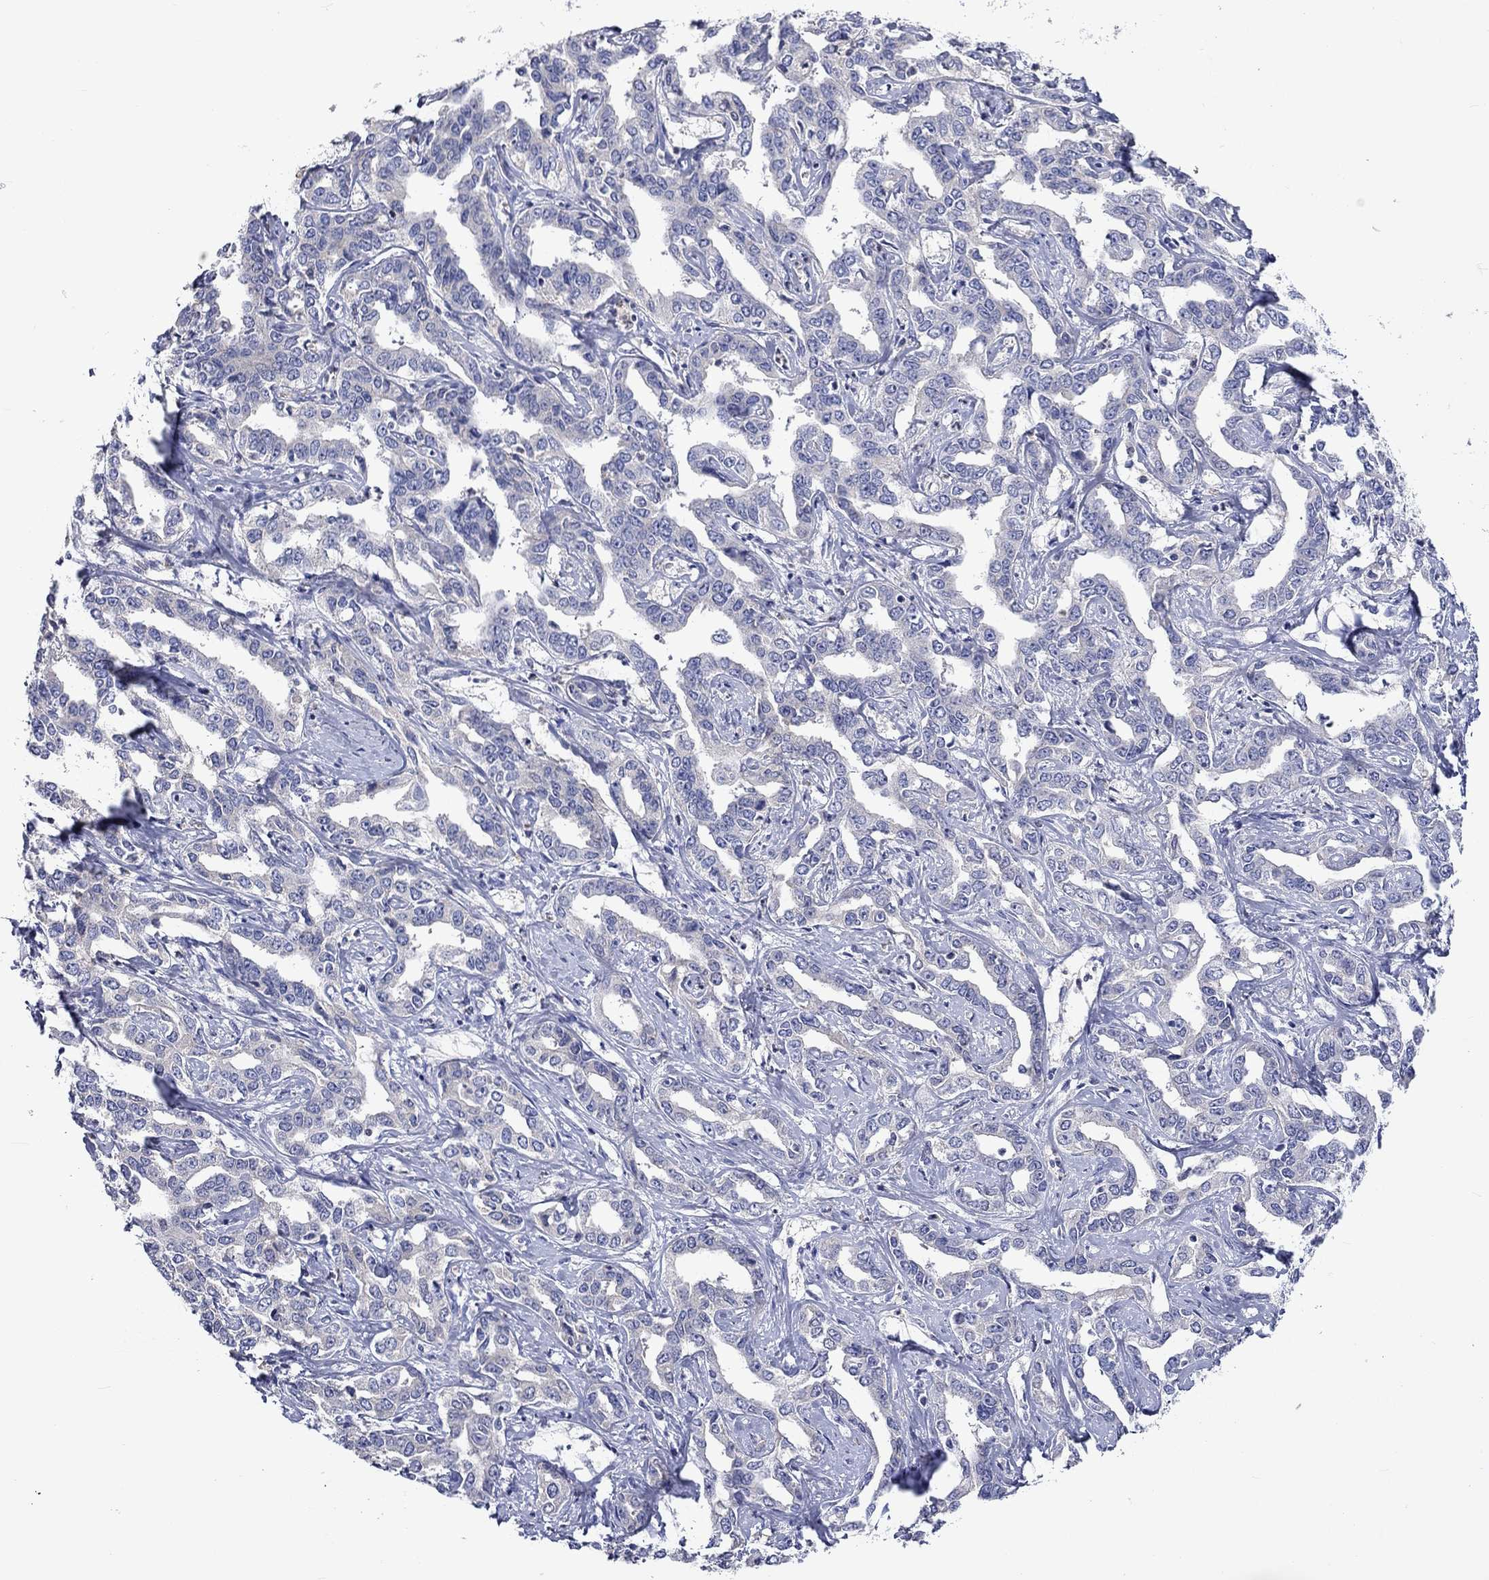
{"staining": {"intensity": "negative", "quantity": "none", "location": "none"}, "tissue": "liver cancer", "cell_type": "Tumor cells", "image_type": "cancer", "snomed": [{"axis": "morphology", "description": "Cholangiocarcinoma"}, {"axis": "topography", "description": "Liver"}], "caption": "DAB immunohistochemical staining of human liver cancer (cholangiocarcinoma) displays no significant staining in tumor cells.", "gene": "LRFN4", "patient": {"sex": "male", "age": 59}}